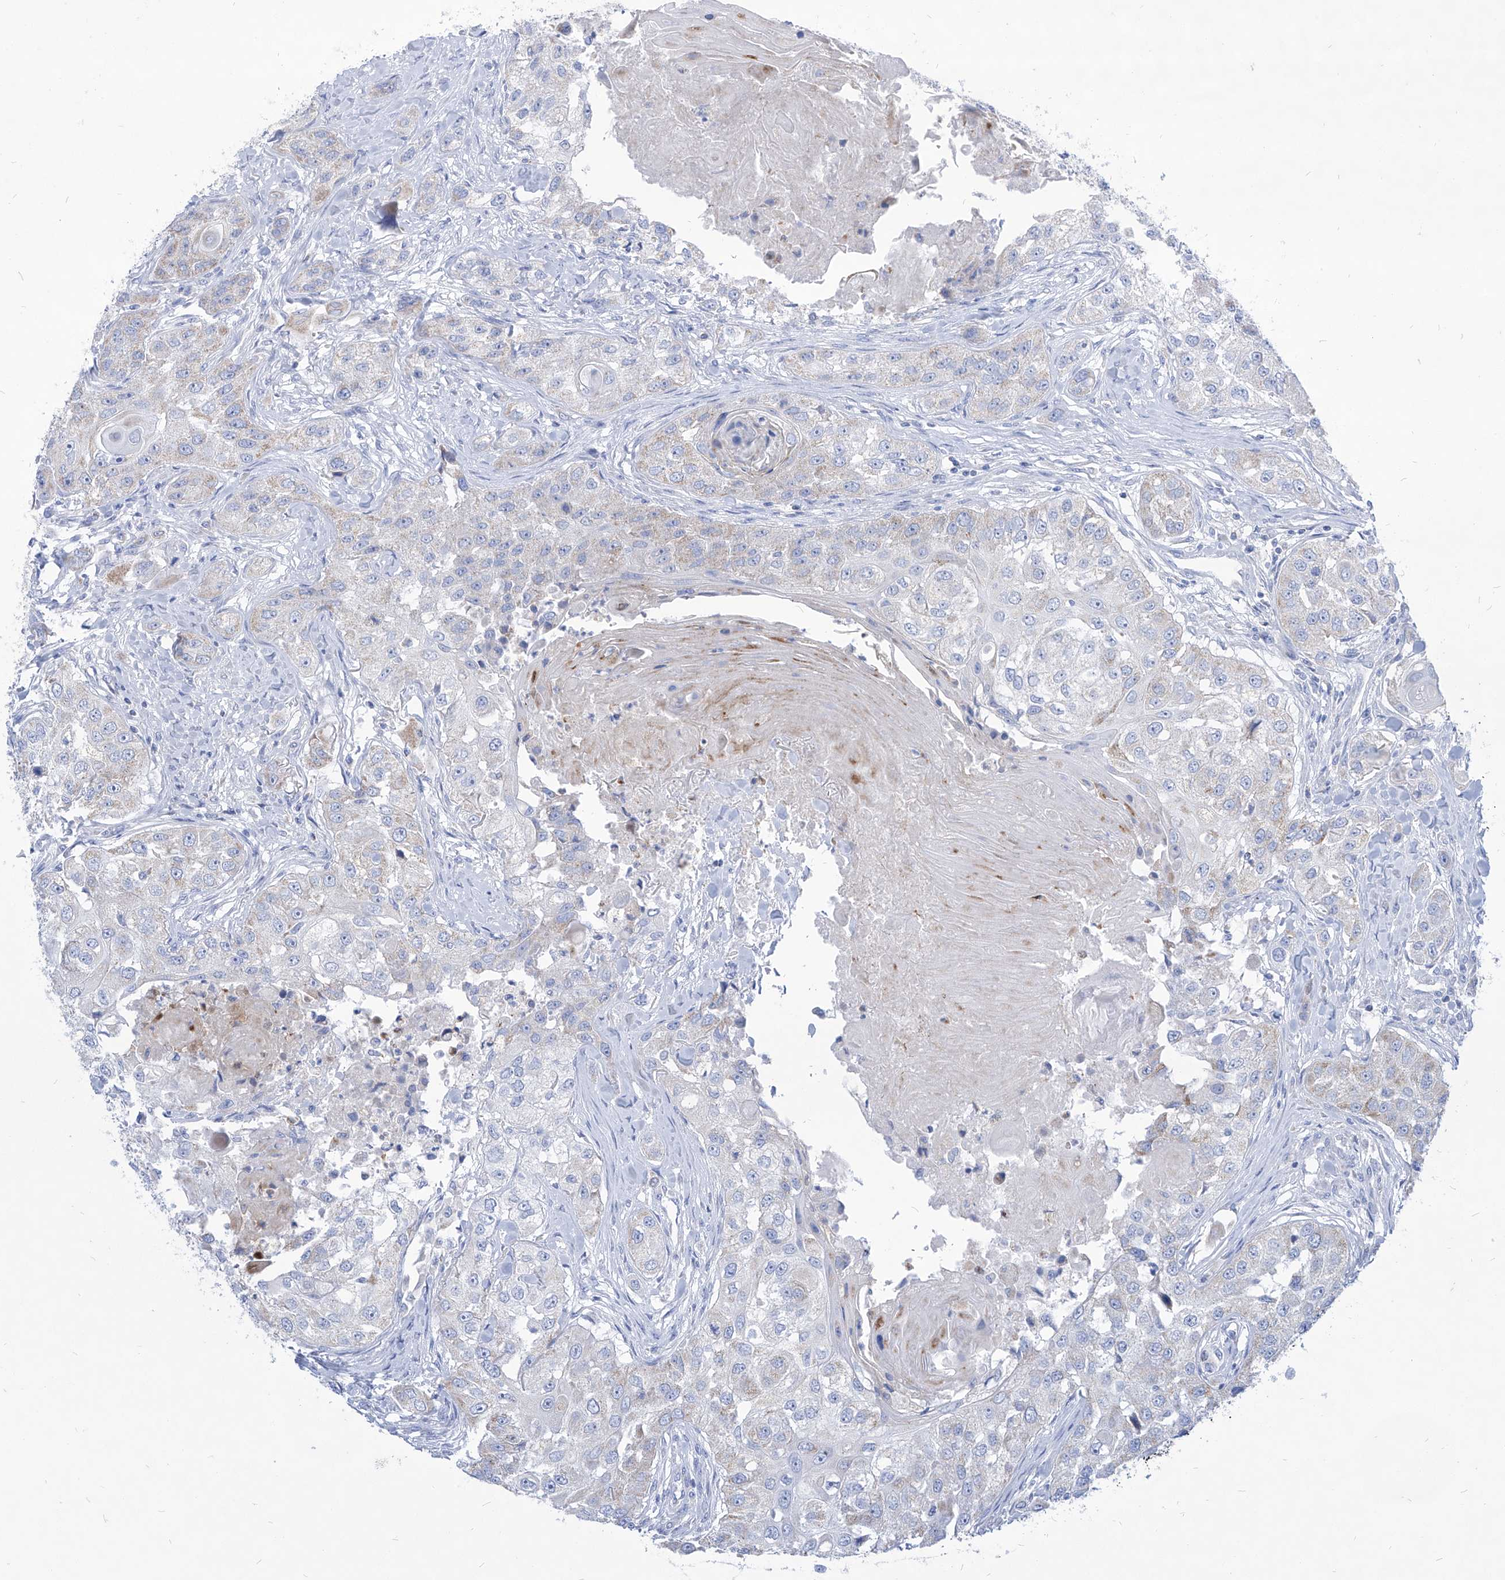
{"staining": {"intensity": "negative", "quantity": "none", "location": "none"}, "tissue": "head and neck cancer", "cell_type": "Tumor cells", "image_type": "cancer", "snomed": [{"axis": "morphology", "description": "Normal tissue, NOS"}, {"axis": "morphology", "description": "Squamous cell carcinoma, NOS"}, {"axis": "topography", "description": "Skeletal muscle"}, {"axis": "topography", "description": "Head-Neck"}], "caption": "There is no significant expression in tumor cells of head and neck cancer. Brightfield microscopy of immunohistochemistry stained with DAB (3,3'-diaminobenzidine) (brown) and hematoxylin (blue), captured at high magnification.", "gene": "COQ3", "patient": {"sex": "male", "age": 51}}